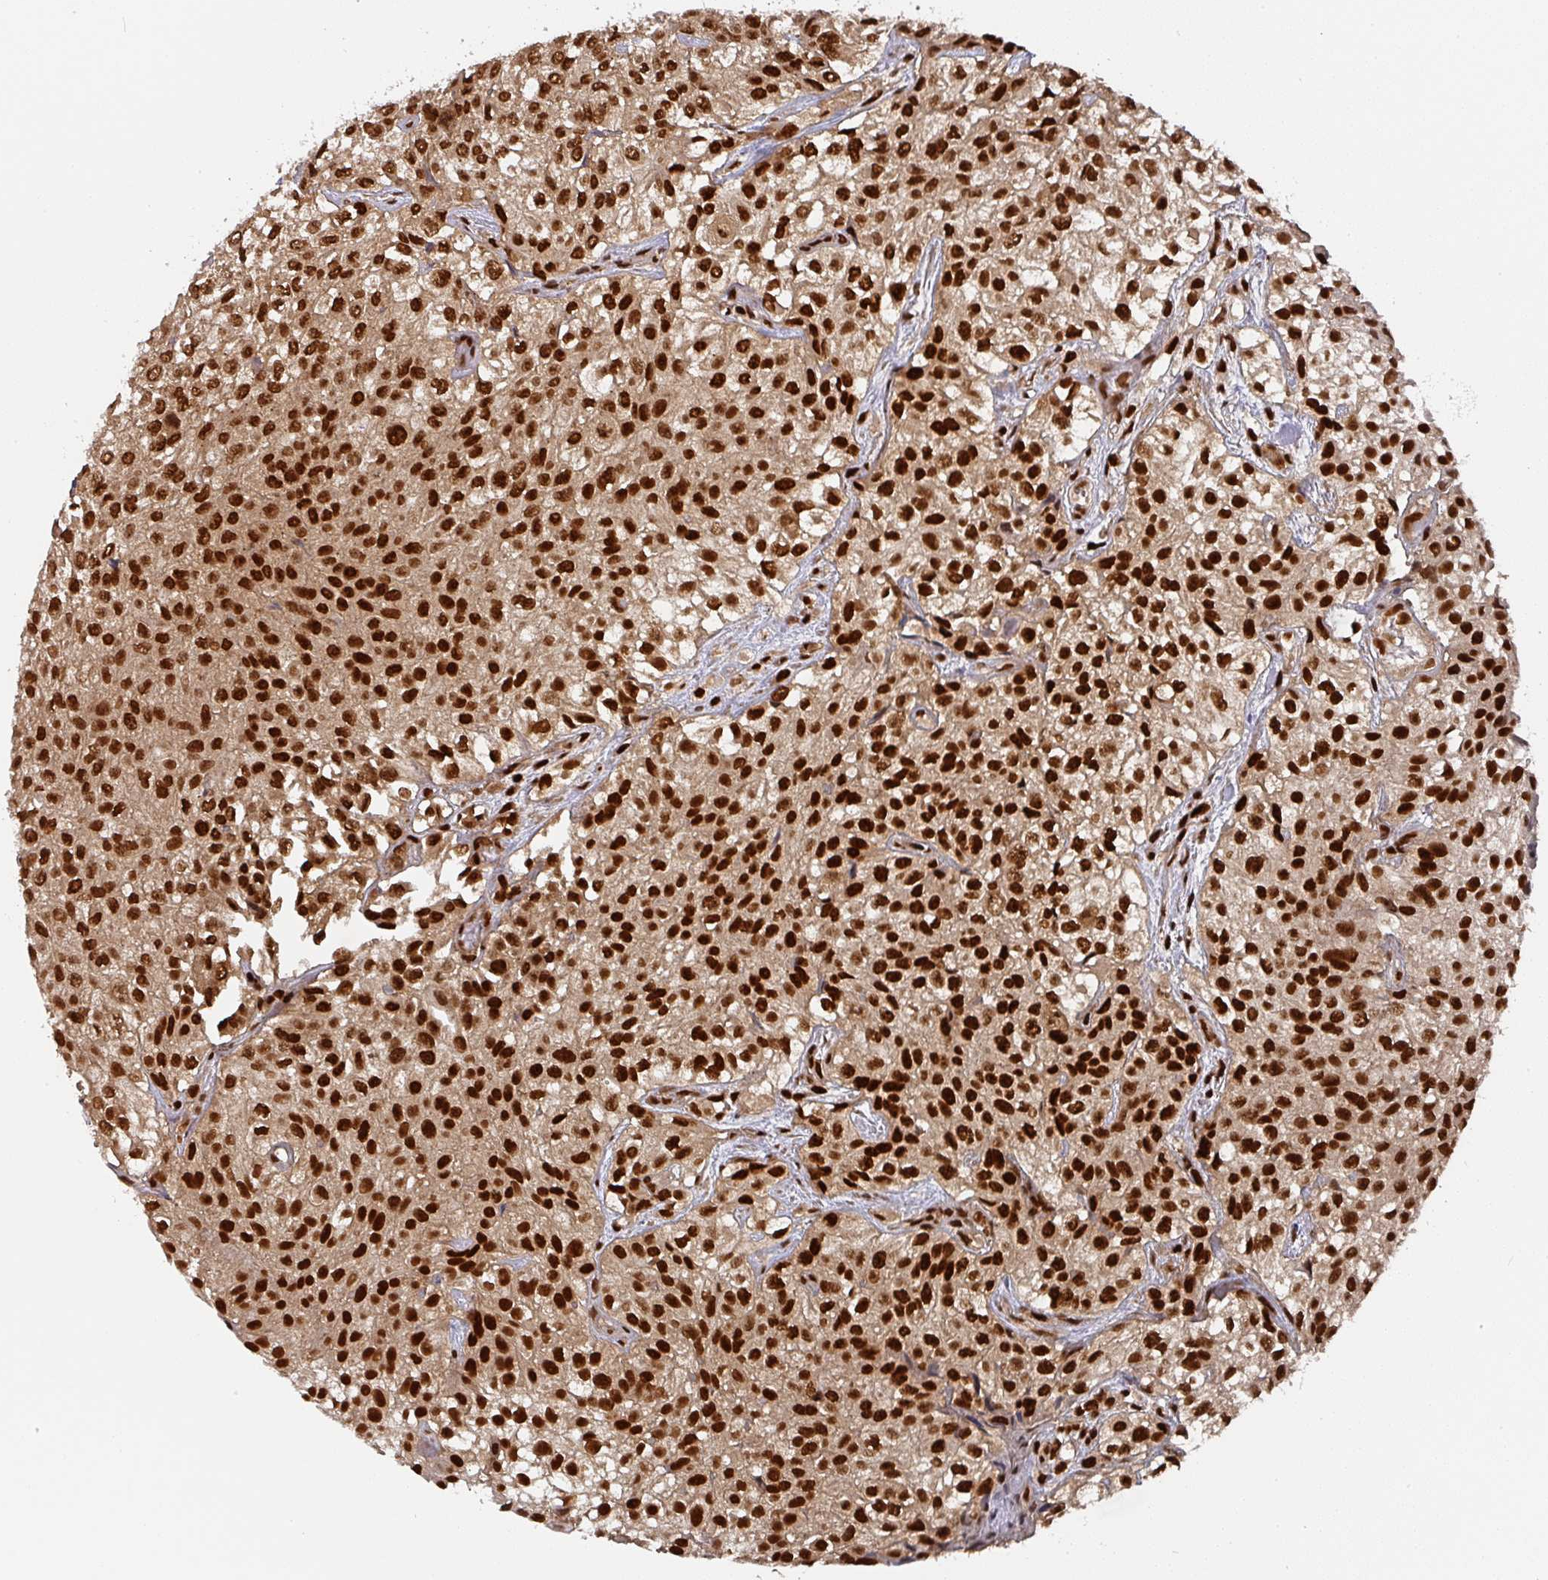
{"staining": {"intensity": "strong", "quantity": ">75%", "location": "nuclear"}, "tissue": "urothelial cancer", "cell_type": "Tumor cells", "image_type": "cancer", "snomed": [{"axis": "morphology", "description": "Urothelial carcinoma, High grade"}, {"axis": "topography", "description": "Urinary bladder"}], "caption": "Human urothelial cancer stained with a protein marker displays strong staining in tumor cells.", "gene": "DIDO1", "patient": {"sex": "male", "age": 56}}